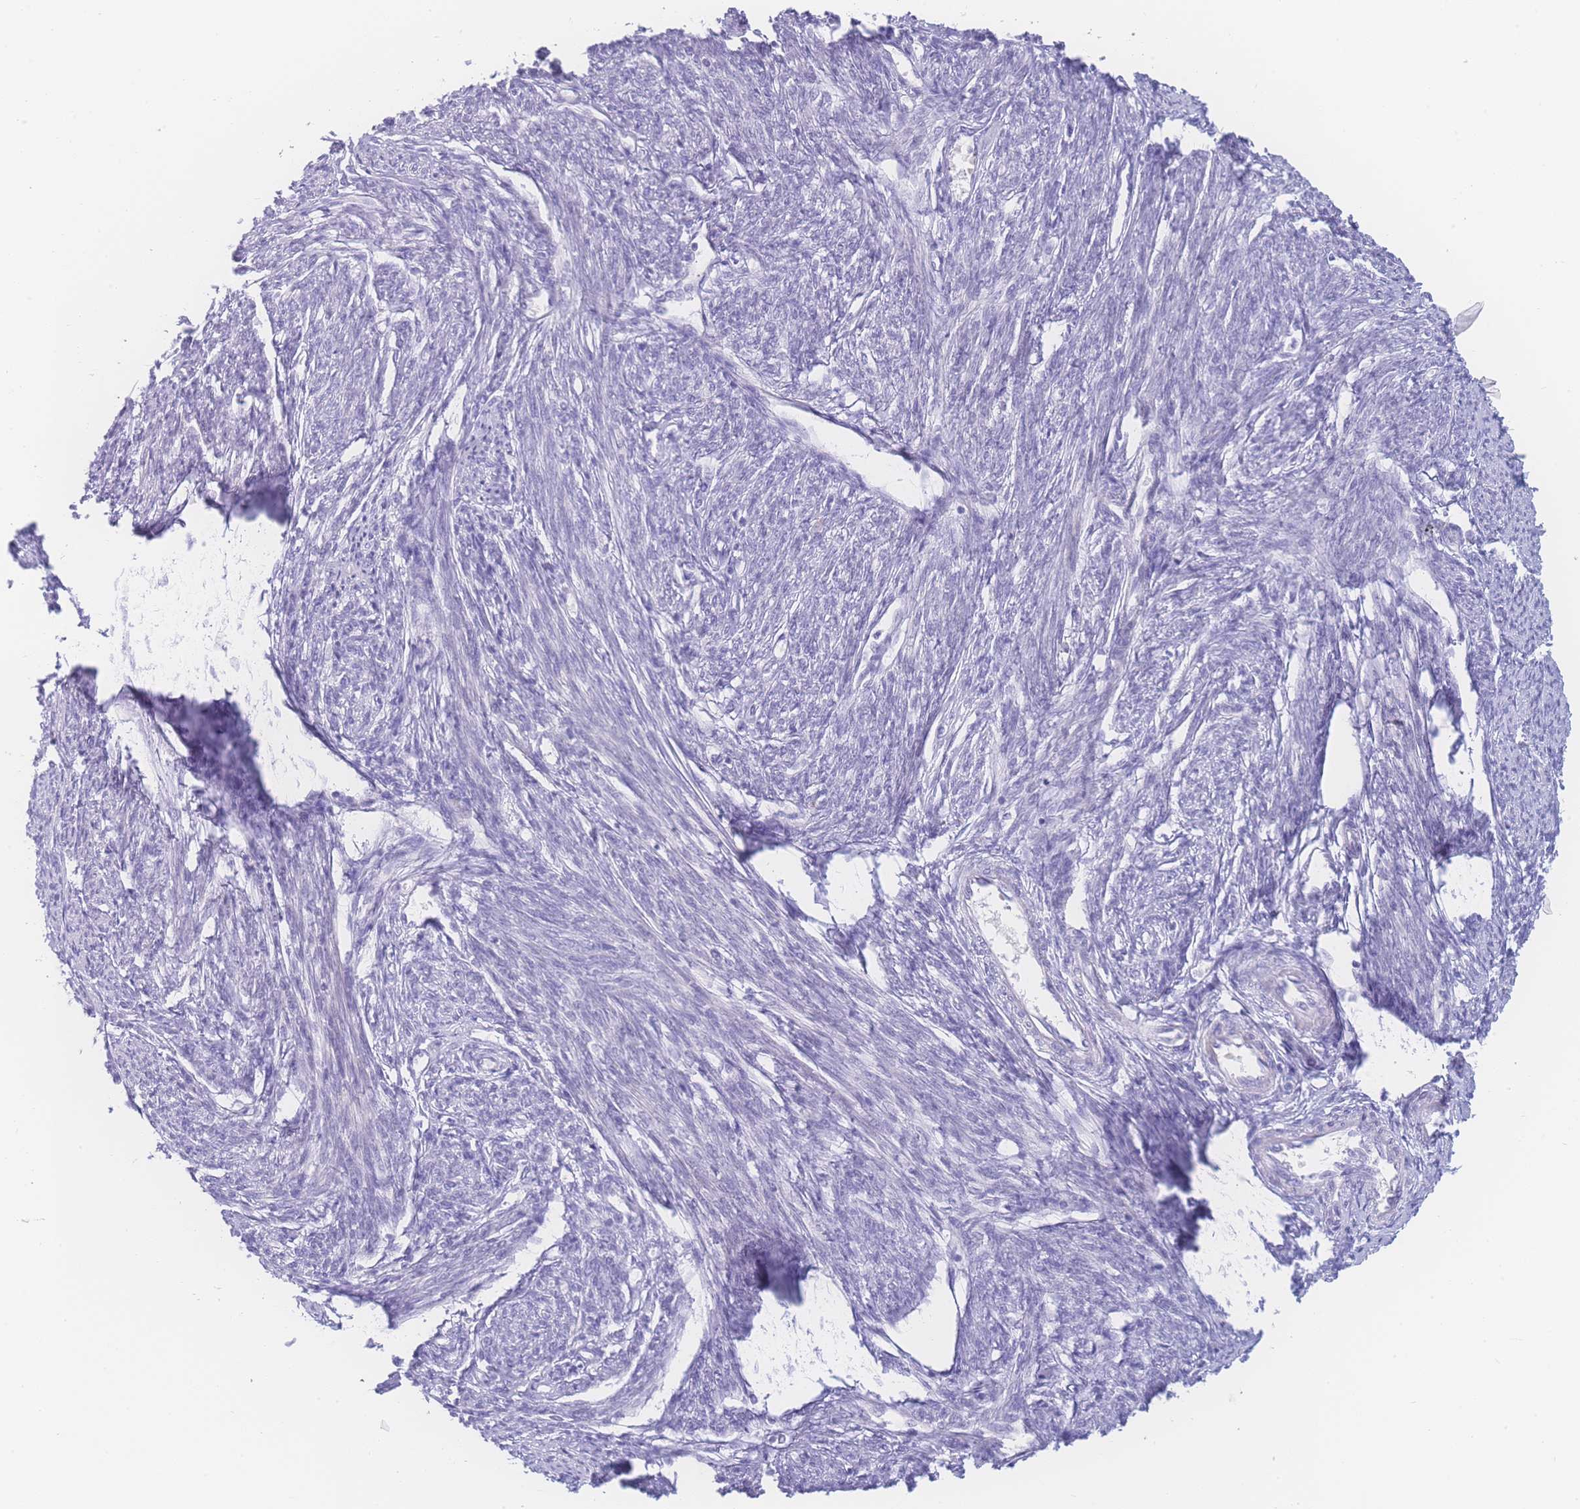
{"staining": {"intensity": "weak", "quantity": "25%-75%", "location": "cytoplasmic/membranous"}, "tissue": "smooth muscle", "cell_type": "Smooth muscle cells", "image_type": "normal", "snomed": [{"axis": "morphology", "description": "Normal tissue, NOS"}, {"axis": "topography", "description": "Smooth muscle"}, {"axis": "topography", "description": "Uterus"}], "caption": "Protein staining demonstrates weak cytoplasmic/membranous expression in about 25%-75% of smooth muscle cells in benign smooth muscle.", "gene": "PRSS22", "patient": {"sex": "female", "age": 59}}